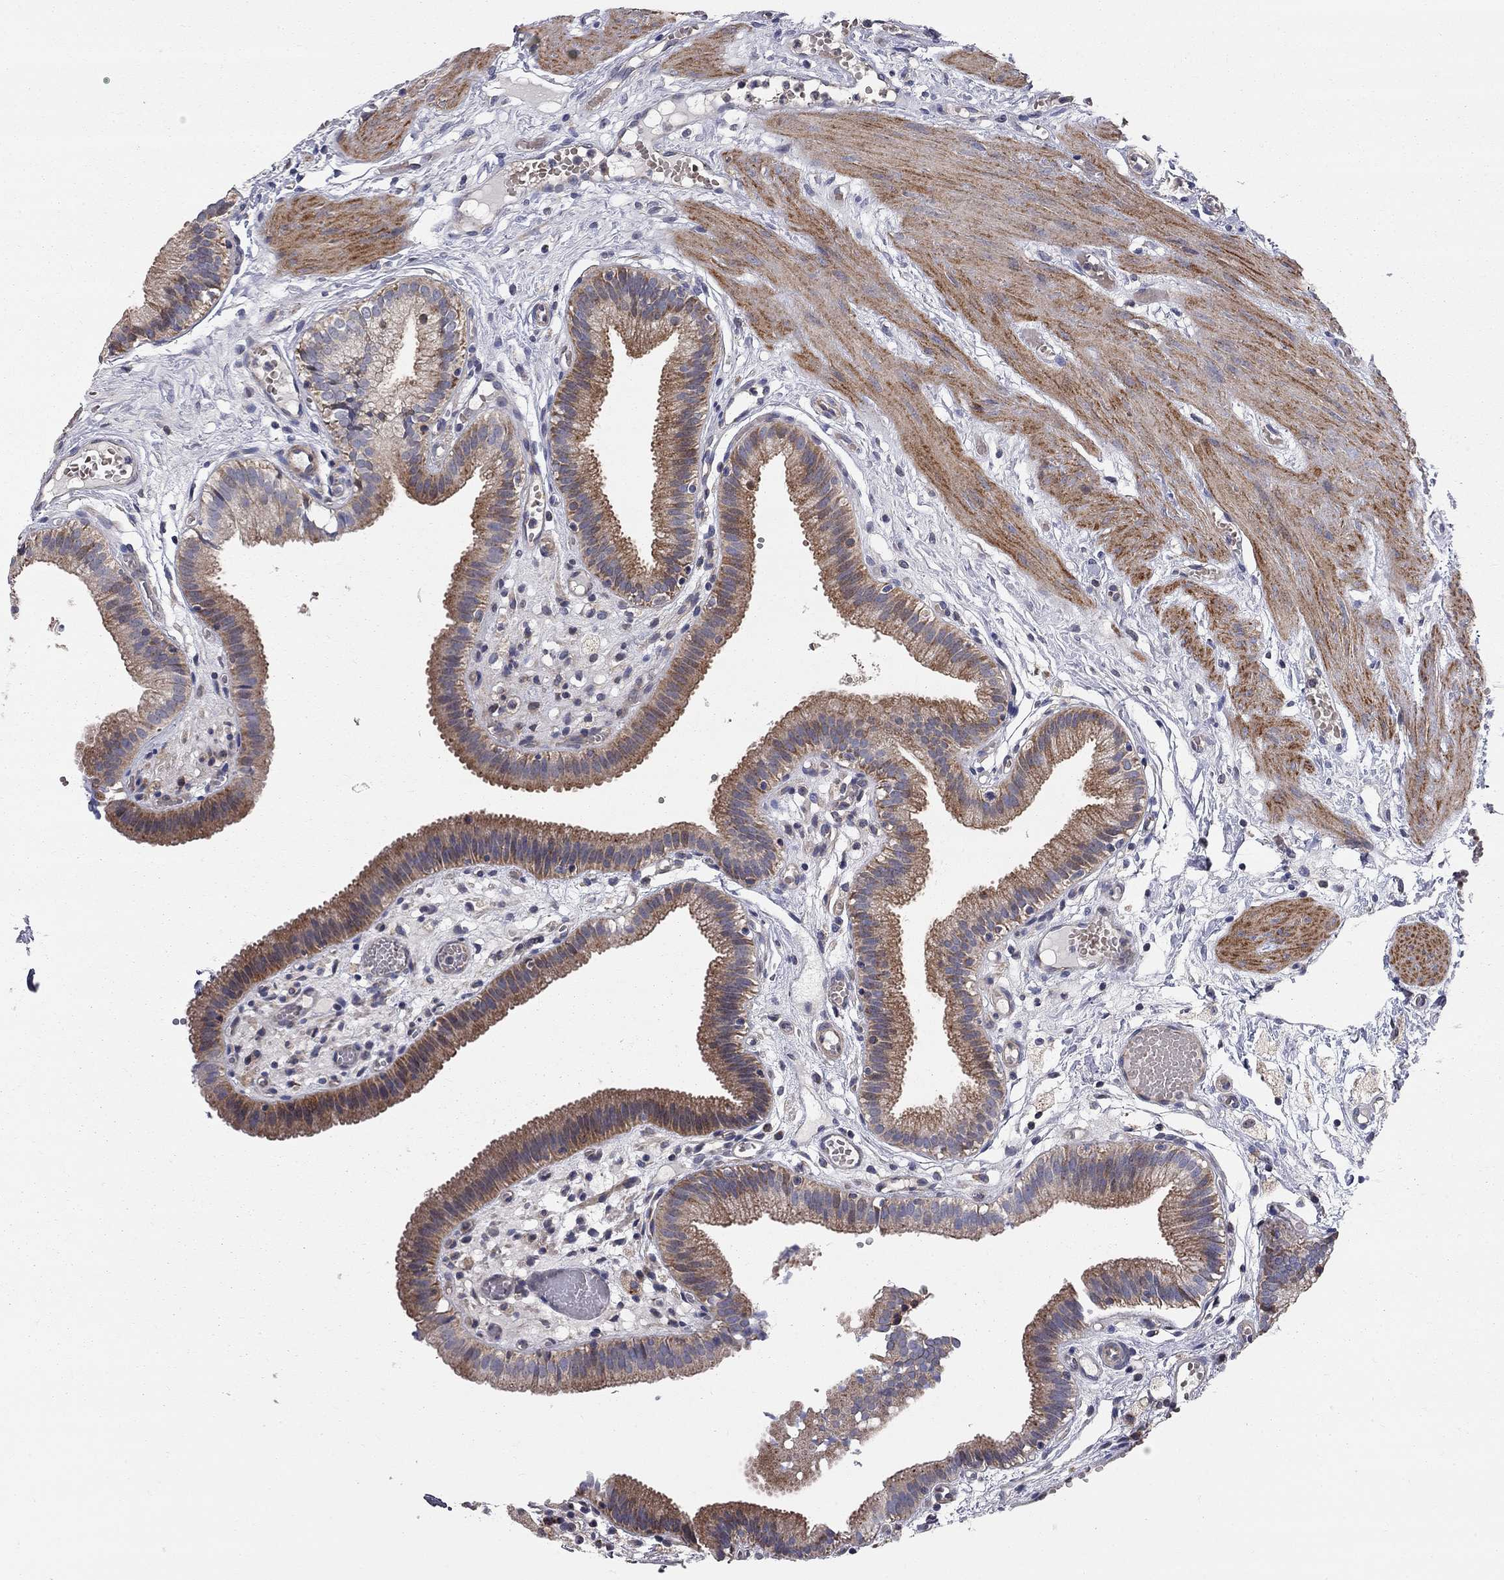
{"staining": {"intensity": "moderate", "quantity": "25%-75%", "location": "cytoplasmic/membranous"}, "tissue": "gallbladder", "cell_type": "Glandular cells", "image_type": "normal", "snomed": [{"axis": "morphology", "description": "Normal tissue, NOS"}, {"axis": "topography", "description": "Gallbladder"}], "caption": "Protein staining of unremarkable gallbladder demonstrates moderate cytoplasmic/membranous expression in about 25%-75% of glandular cells. (DAB (3,3'-diaminobenzidine) IHC, brown staining for protein, blue staining for nuclei).", "gene": "KANSL1L", "patient": {"sex": "female", "age": 24}}